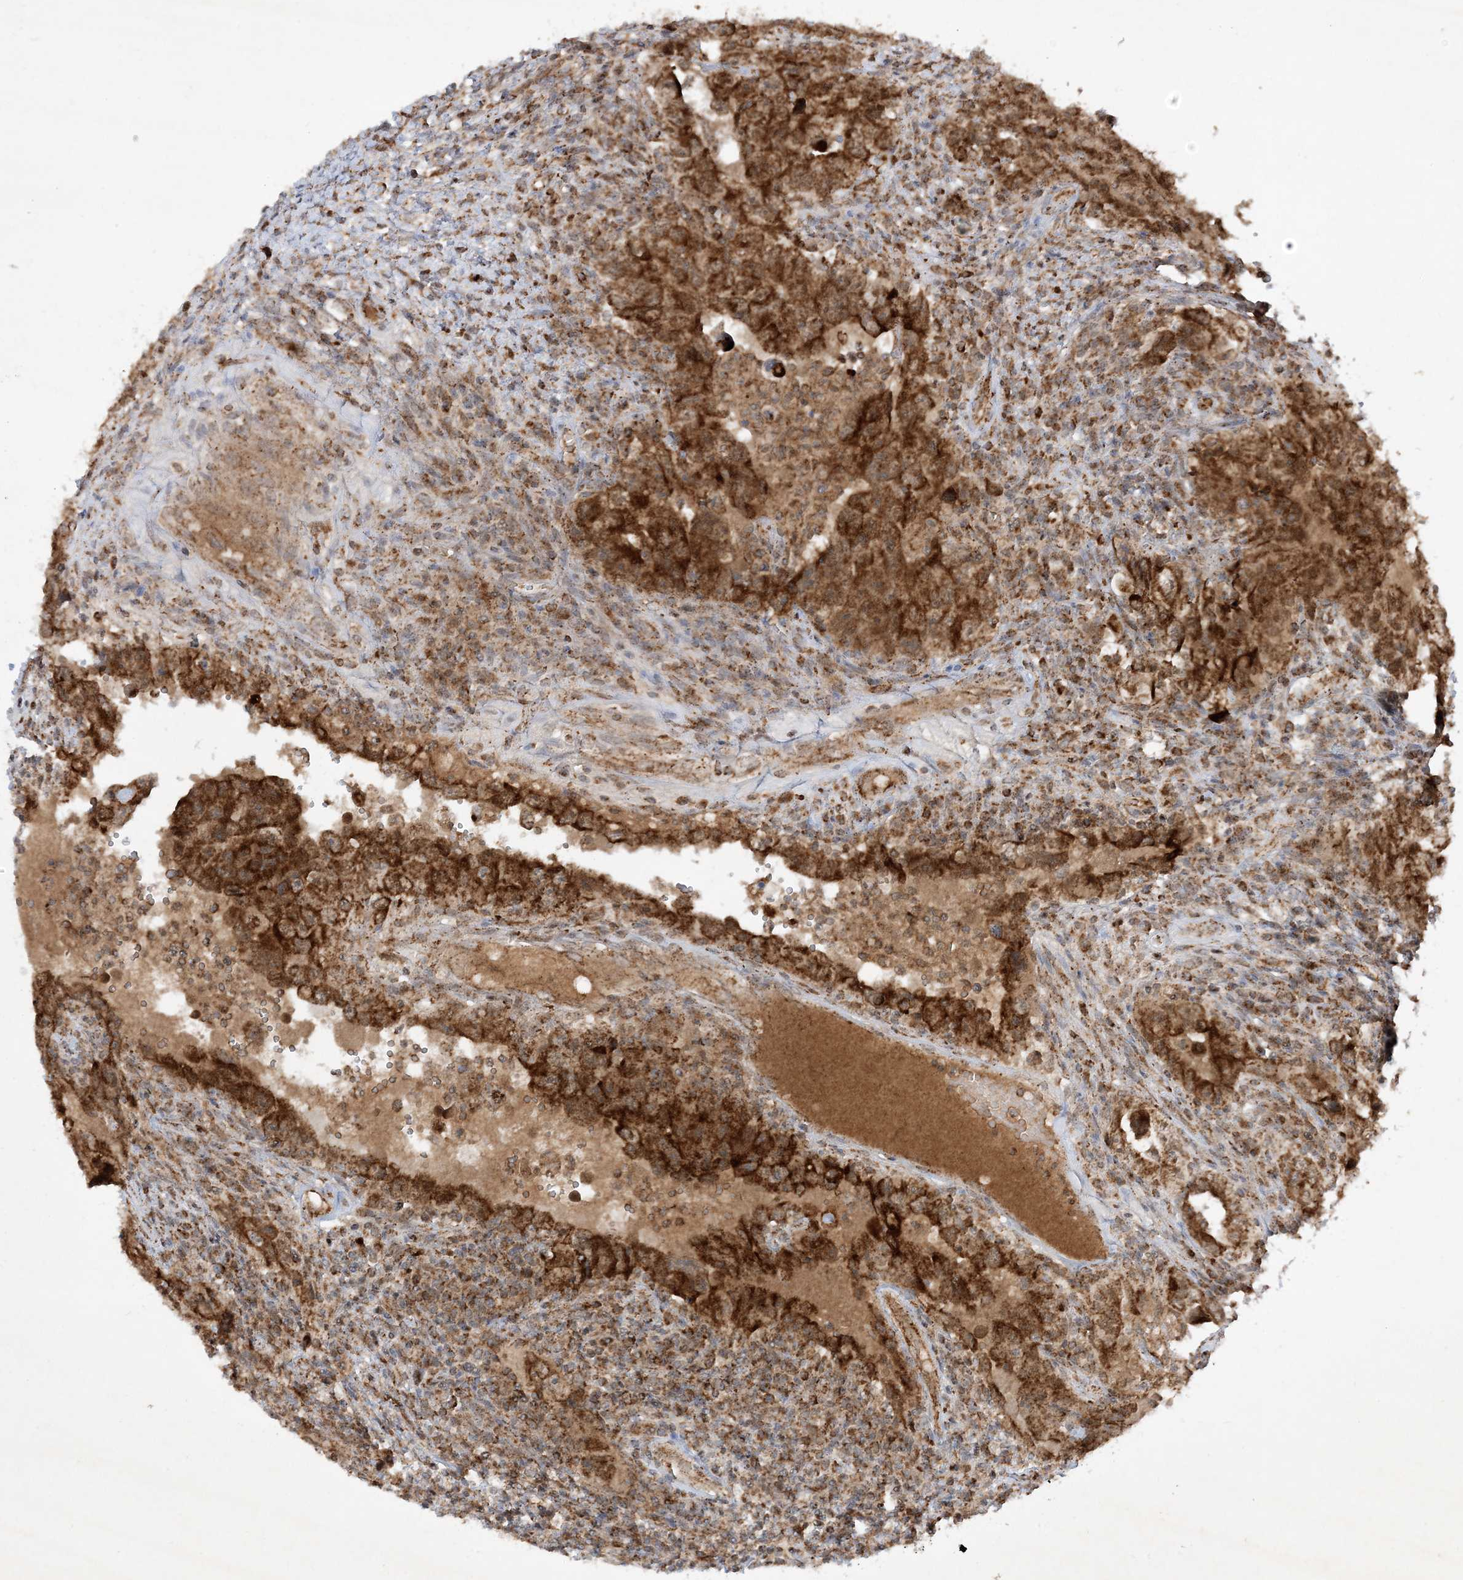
{"staining": {"intensity": "strong", "quantity": ">75%", "location": "cytoplasmic/membranous"}, "tissue": "testis cancer", "cell_type": "Tumor cells", "image_type": "cancer", "snomed": [{"axis": "morphology", "description": "Carcinoma, Embryonal, NOS"}, {"axis": "topography", "description": "Testis"}], "caption": "Testis cancer tissue demonstrates strong cytoplasmic/membranous positivity in approximately >75% of tumor cells, visualized by immunohistochemistry.", "gene": "NDUFAF3", "patient": {"sex": "male", "age": 26}}